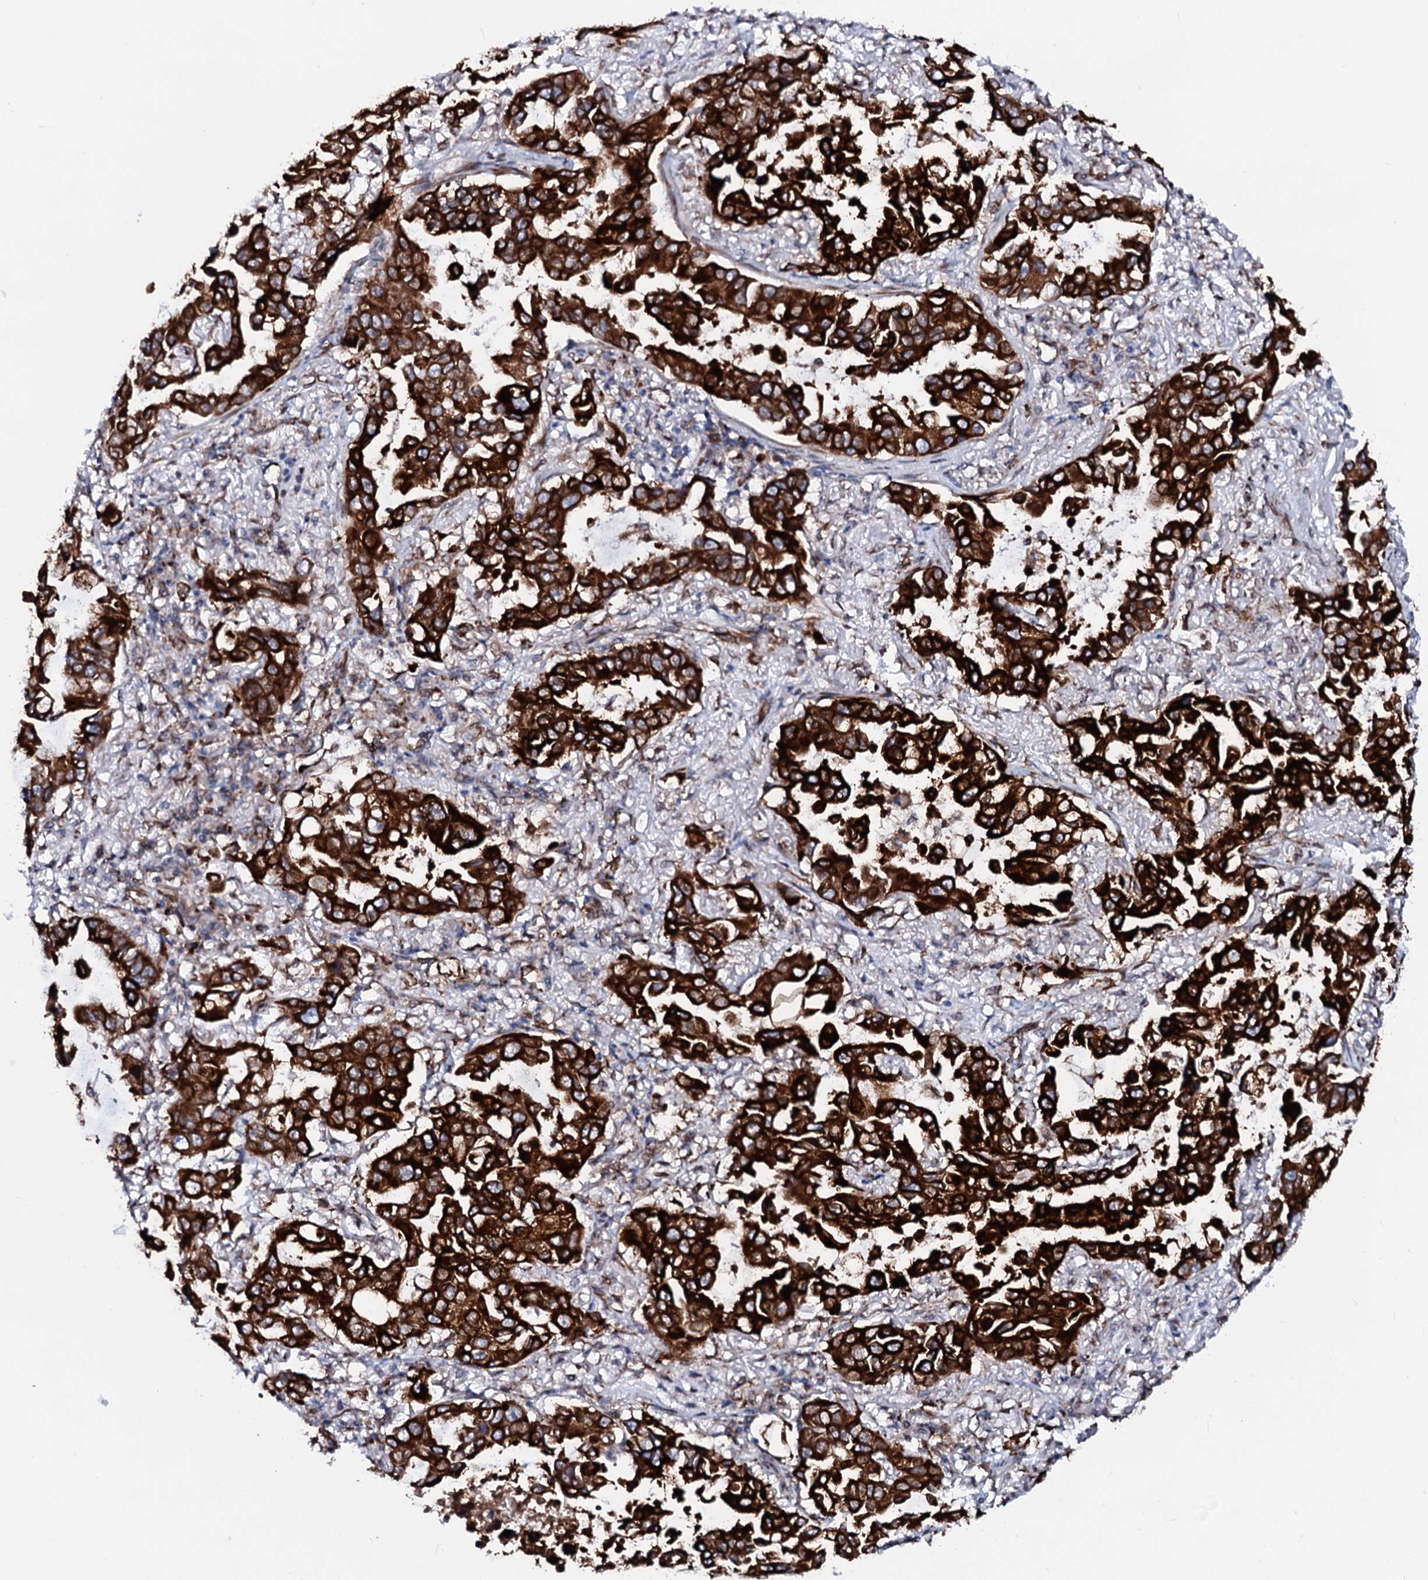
{"staining": {"intensity": "strong", "quantity": ">75%", "location": "cytoplasmic/membranous"}, "tissue": "lung cancer", "cell_type": "Tumor cells", "image_type": "cancer", "snomed": [{"axis": "morphology", "description": "Adenocarcinoma, NOS"}, {"axis": "topography", "description": "Lung"}], "caption": "Human lung cancer (adenocarcinoma) stained with a brown dye shows strong cytoplasmic/membranous positive positivity in approximately >75% of tumor cells.", "gene": "TMCO3", "patient": {"sex": "male", "age": 64}}